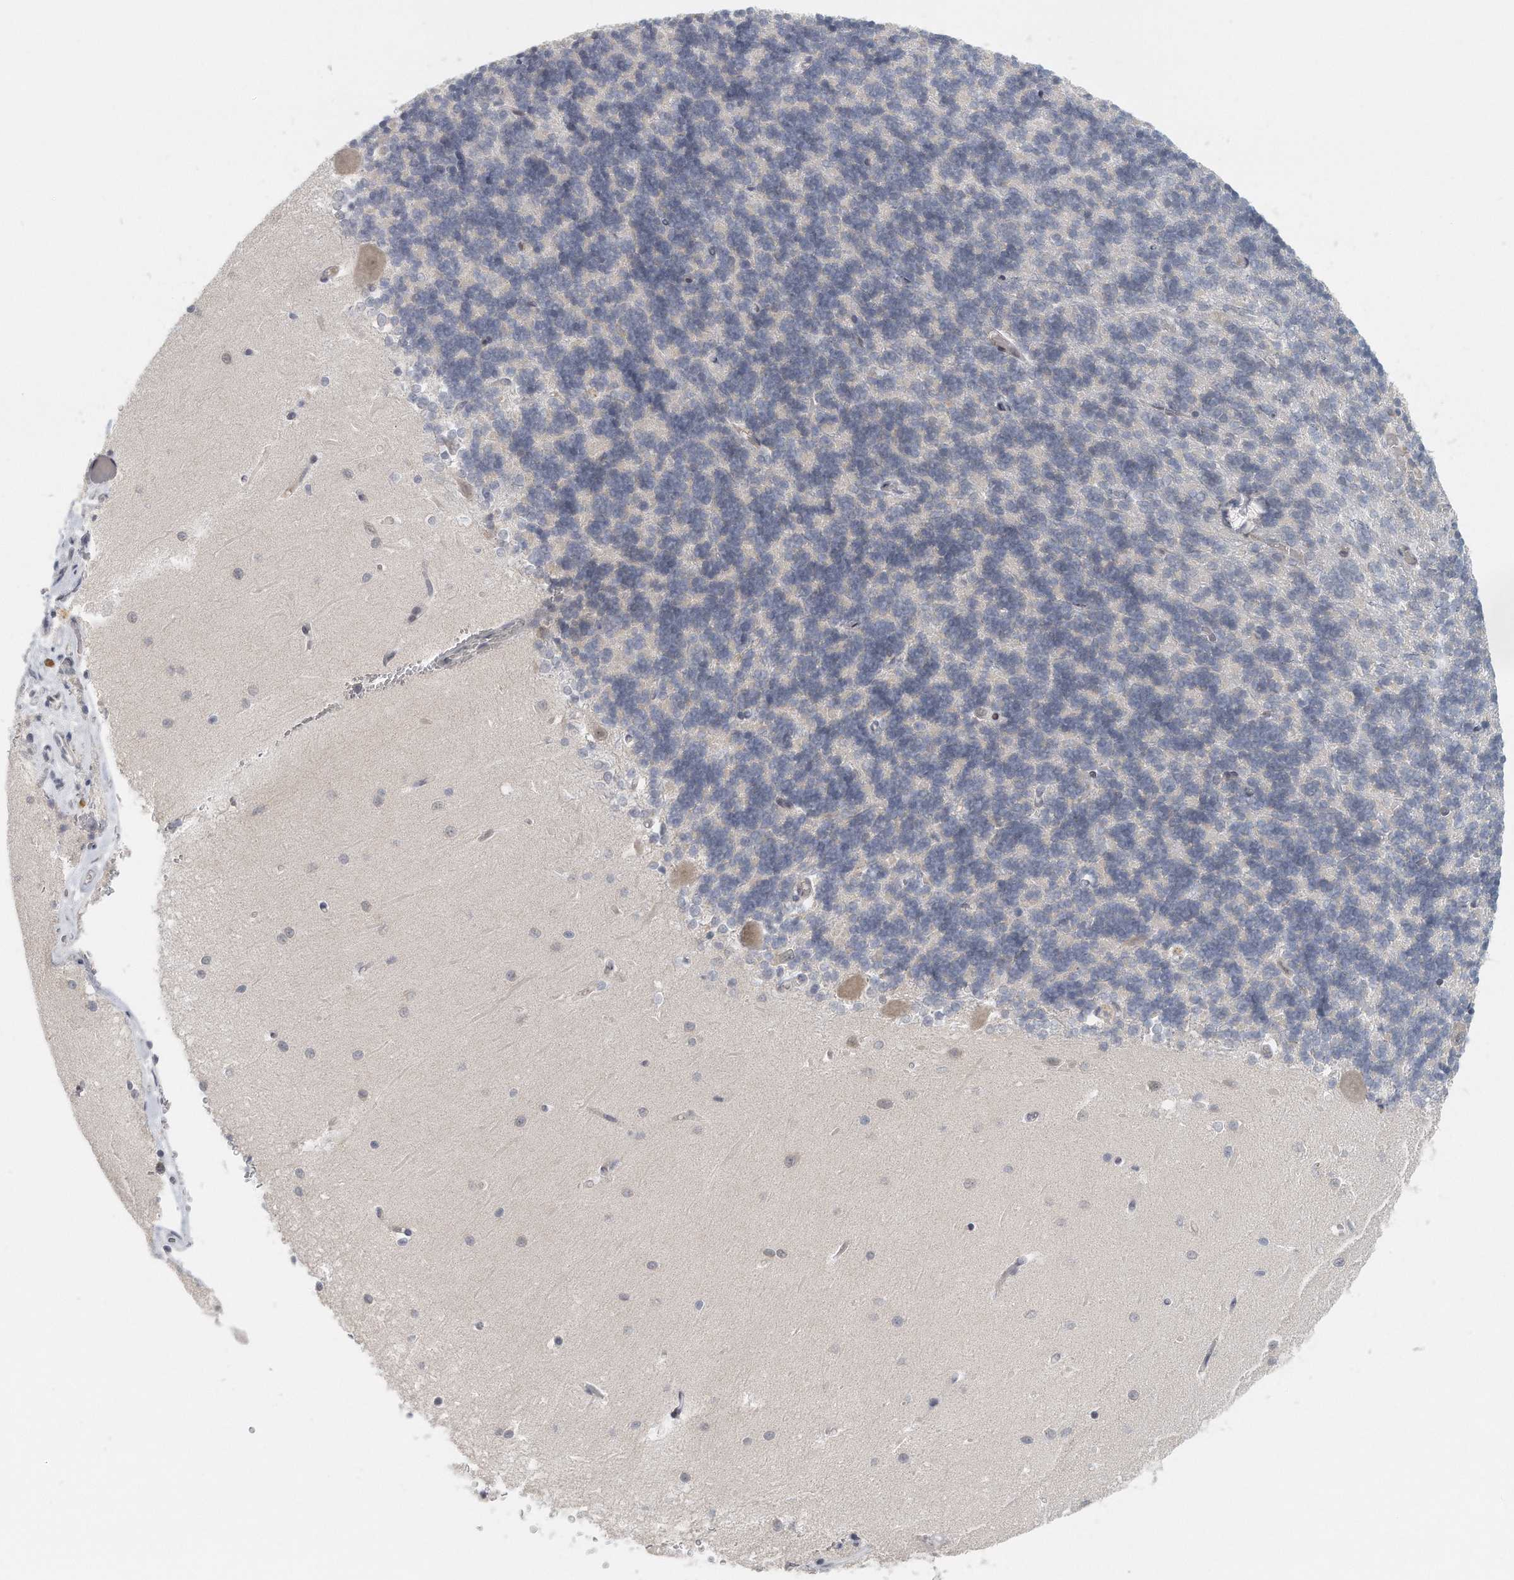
{"staining": {"intensity": "negative", "quantity": "none", "location": "none"}, "tissue": "cerebellum", "cell_type": "Cells in granular layer", "image_type": "normal", "snomed": [{"axis": "morphology", "description": "Normal tissue, NOS"}, {"axis": "topography", "description": "Cerebellum"}], "caption": "The immunohistochemistry micrograph has no significant staining in cells in granular layer of cerebellum.", "gene": "DDX43", "patient": {"sex": "male", "age": 37}}